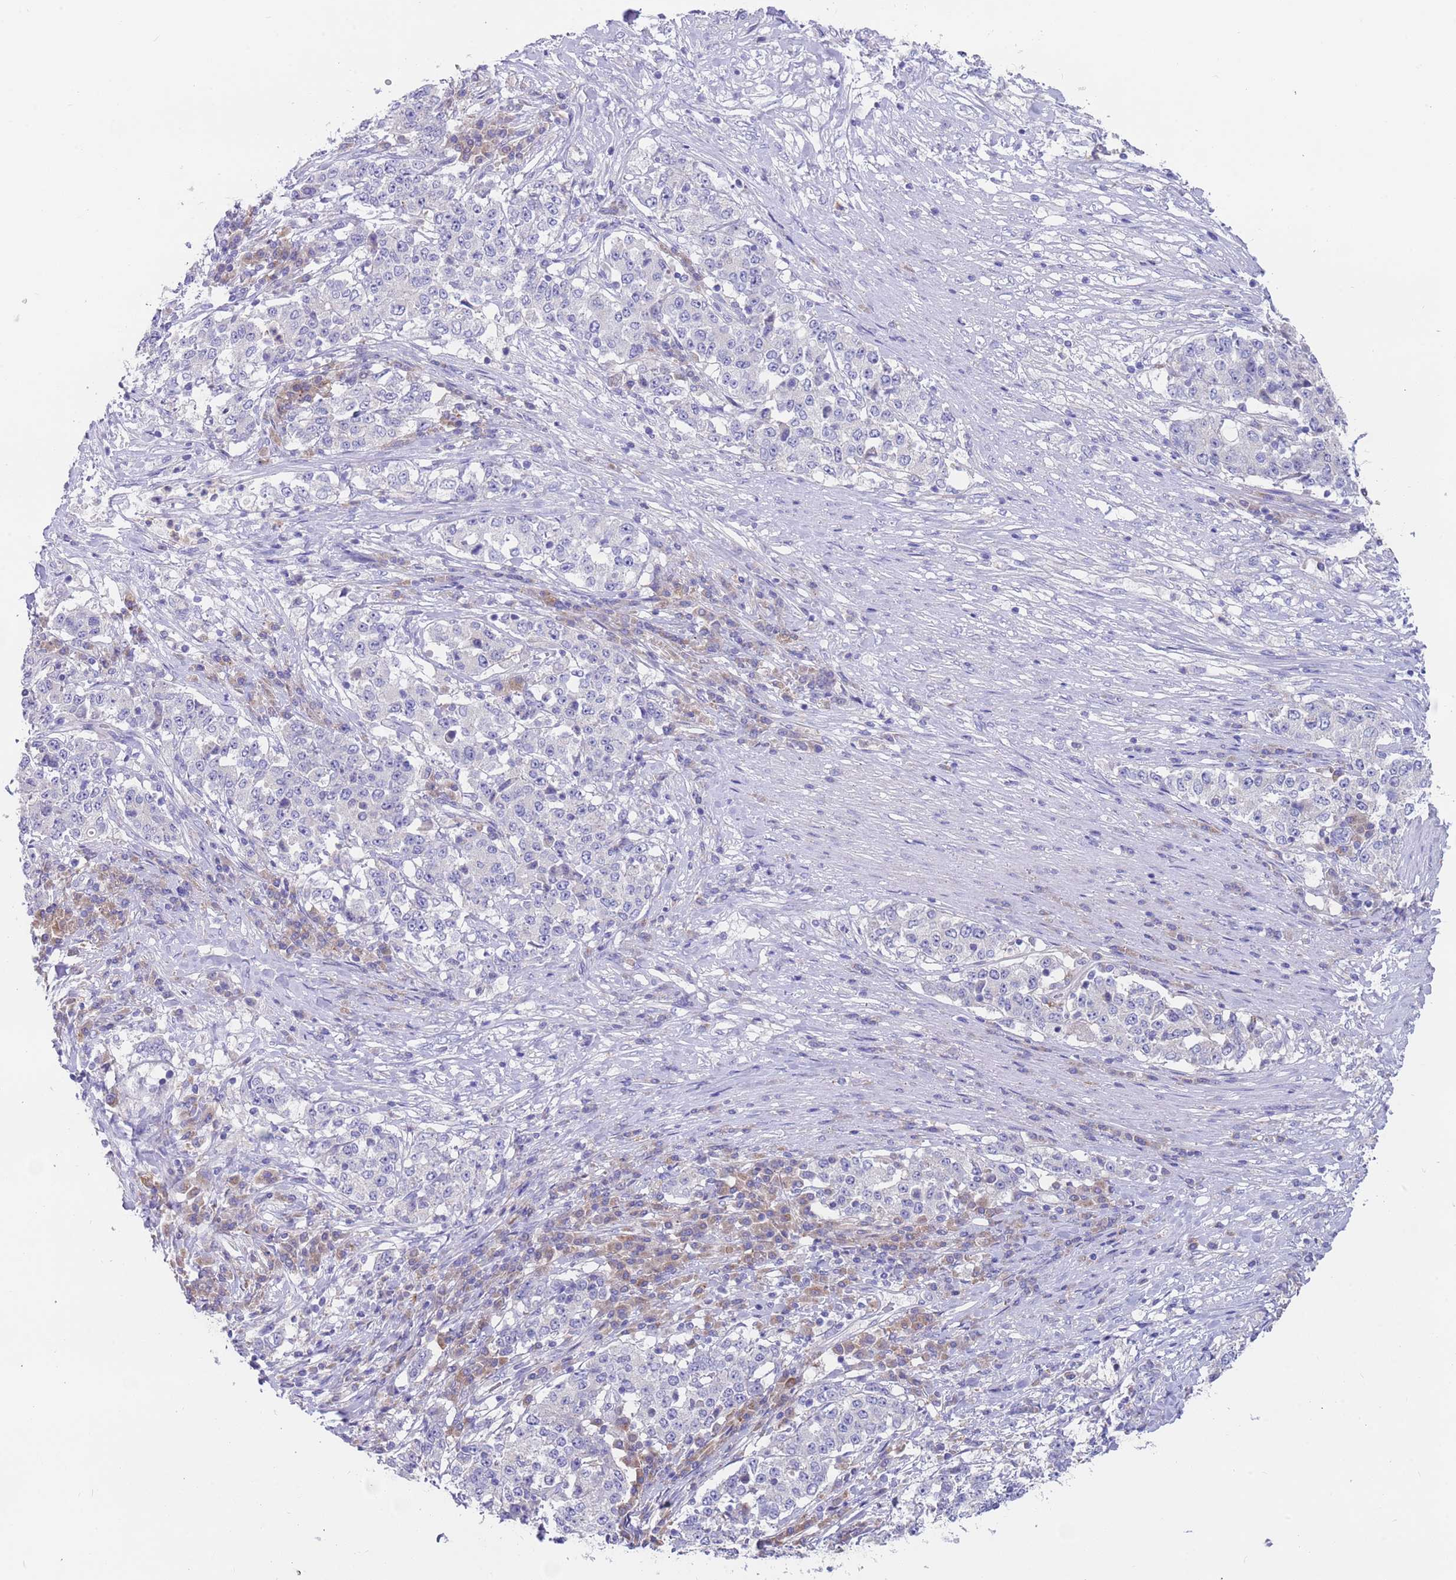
{"staining": {"intensity": "negative", "quantity": "none", "location": "none"}, "tissue": "stomach cancer", "cell_type": "Tumor cells", "image_type": "cancer", "snomed": [{"axis": "morphology", "description": "Adenocarcinoma, NOS"}, {"axis": "topography", "description": "Stomach"}], "caption": "A high-resolution histopathology image shows immunohistochemistry (IHC) staining of stomach cancer, which displays no significant staining in tumor cells.", "gene": "TYW1", "patient": {"sex": "male", "age": 59}}